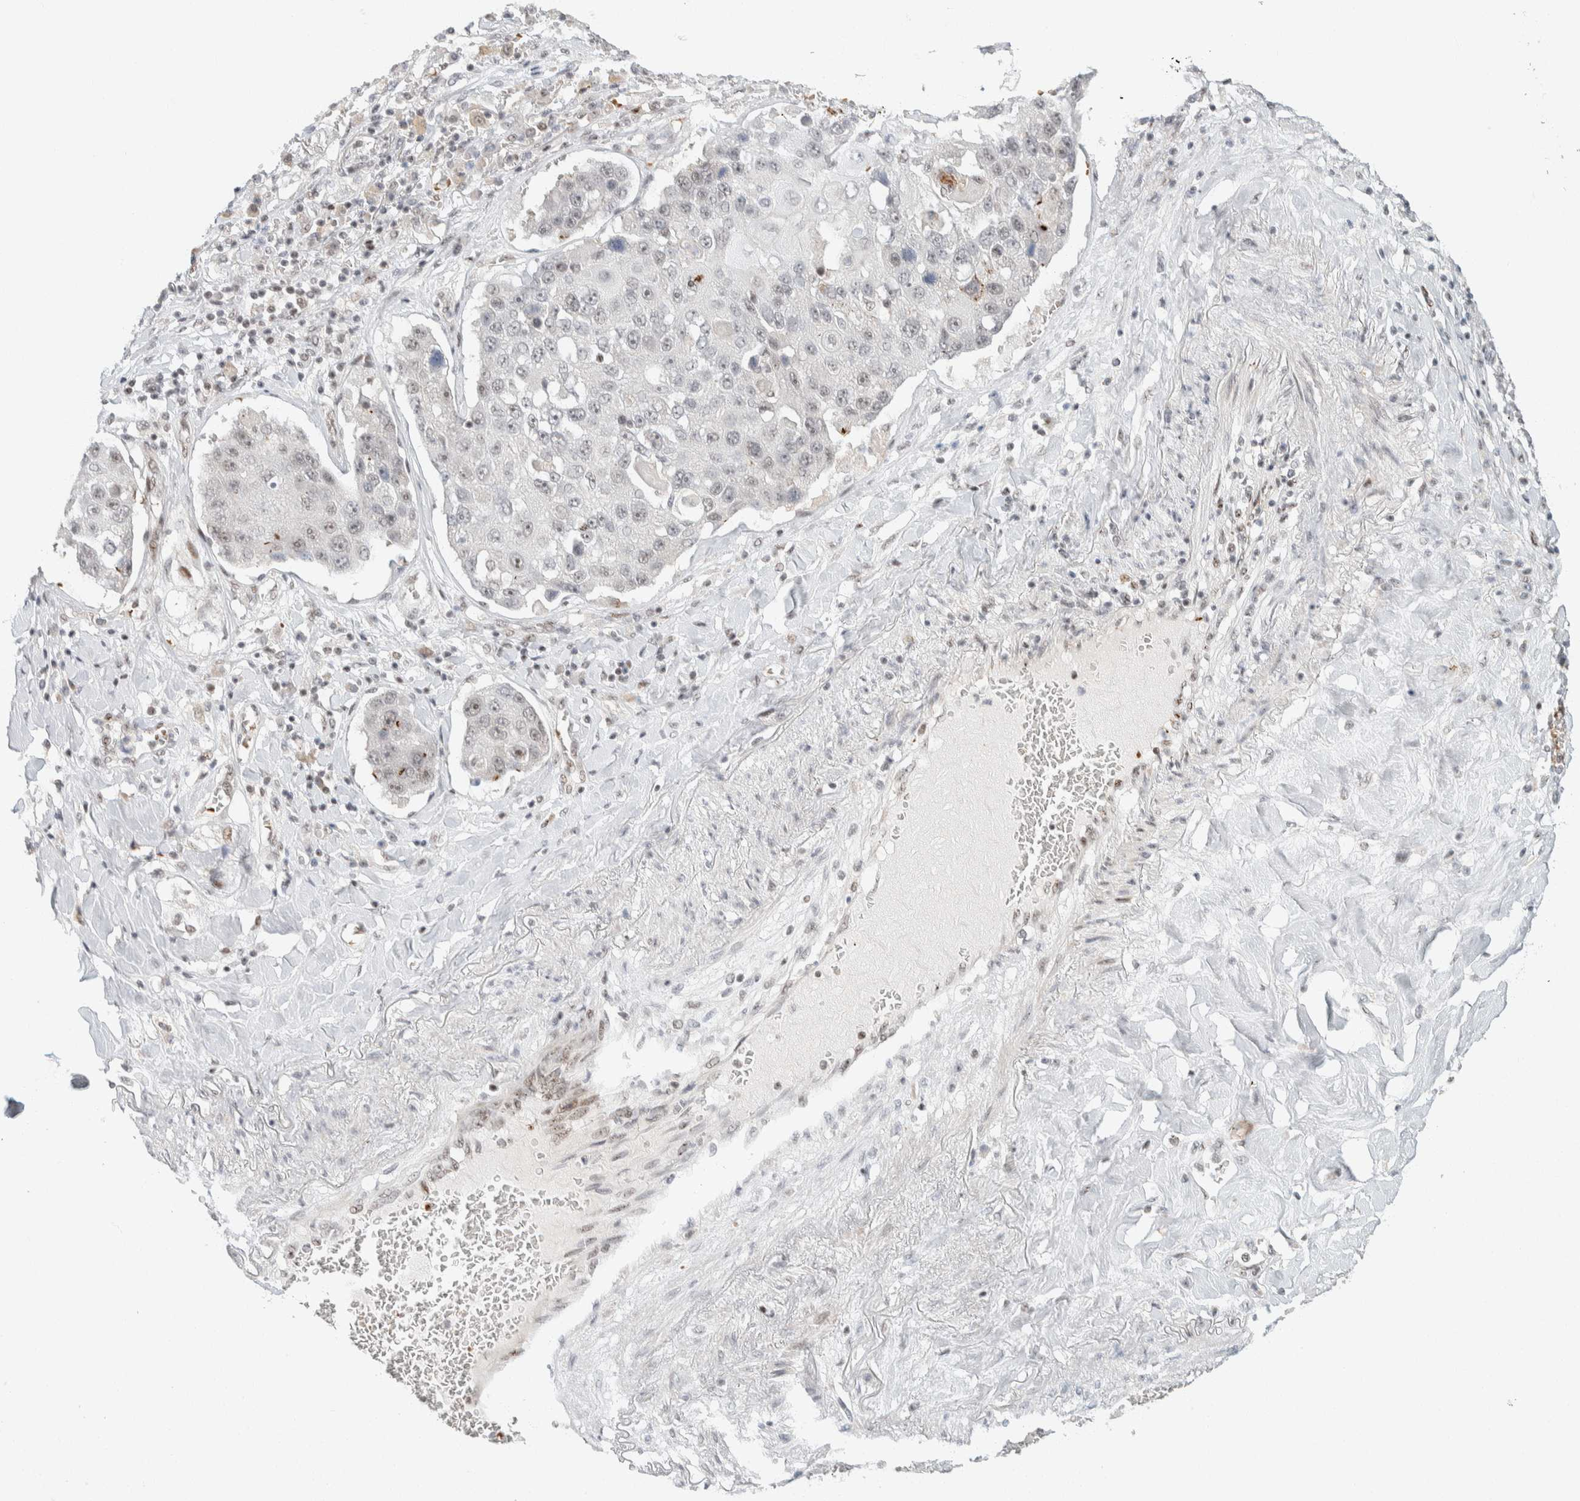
{"staining": {"intensity": "moderate", "quantity": "25%-75%", "location": "nuclear"}, "tissue": "lung cancer", "cell_type": "Tumor cells", "image_type": "cancer", "snomed": [{"axis": "morphology", "description": "Squamous cell carcinoma, NOS"}, {"axis": "topography", "description": "Lung"}], "caption": "Immunohistochemical staining of squamous cell carcinoma (lung) displays medium levels of moderate nuclear protein positivity in approximately 25%-75% of tumor cells.", "gene": "ZBTB2", "patient": {"sex": "male", "age": 61}}